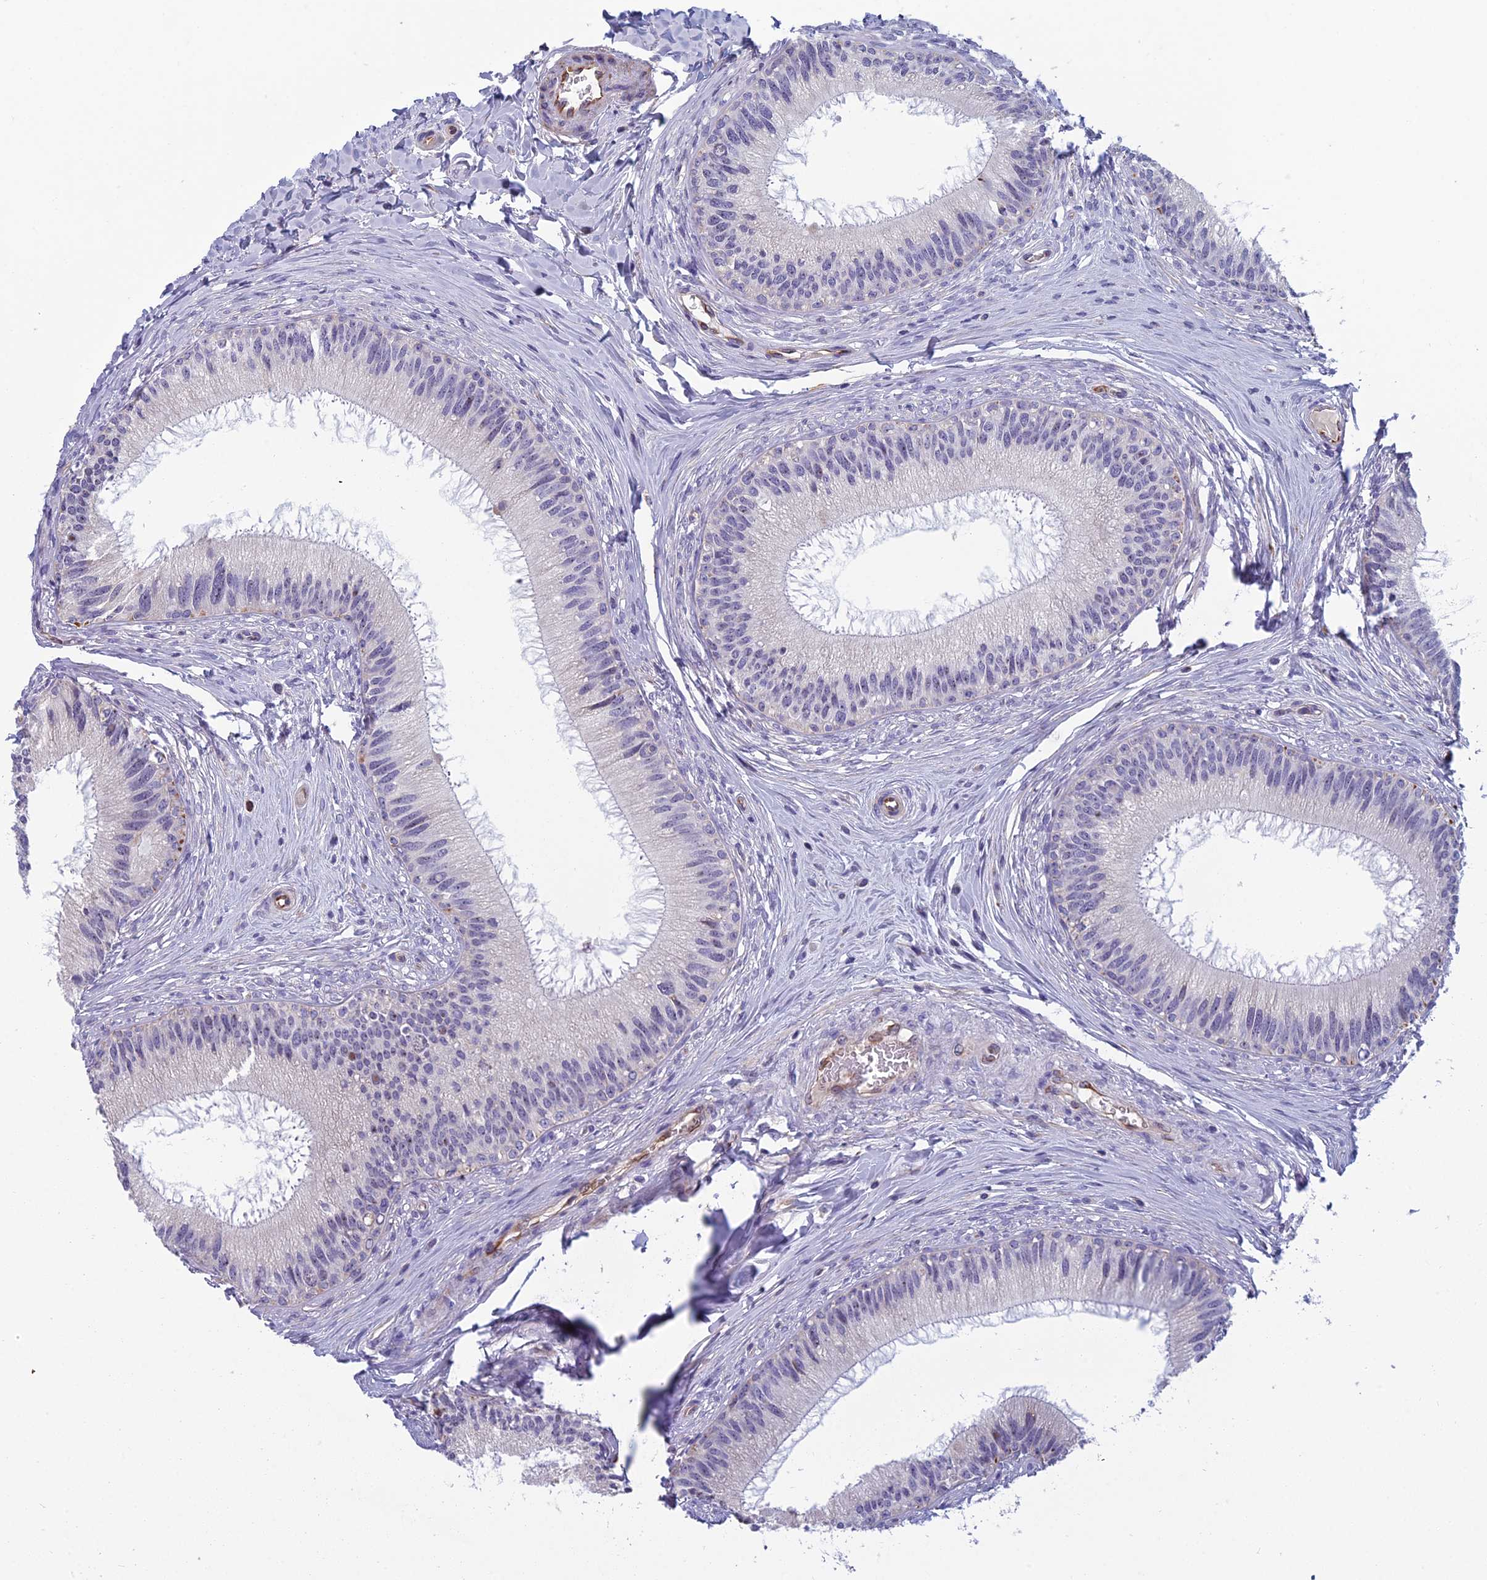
{"staining": {"intensity": "weak", "quantity": "<25%", "location": "nuclear"}, "tissue": "epididymis", "cell_type": "Glandular cells", "image_type": "normal", "snomed": [{"axis": "morphology", "description": "Normal tissue, NOS"}, {"axis": "topography", "description": "Epididymis"}], "caption": "A histopathology image of epididymis stained for a protein reveals no brown staining in glandular cells.", "gene": "NOC2L", "patient": {"sex": "male", "age": 27}}